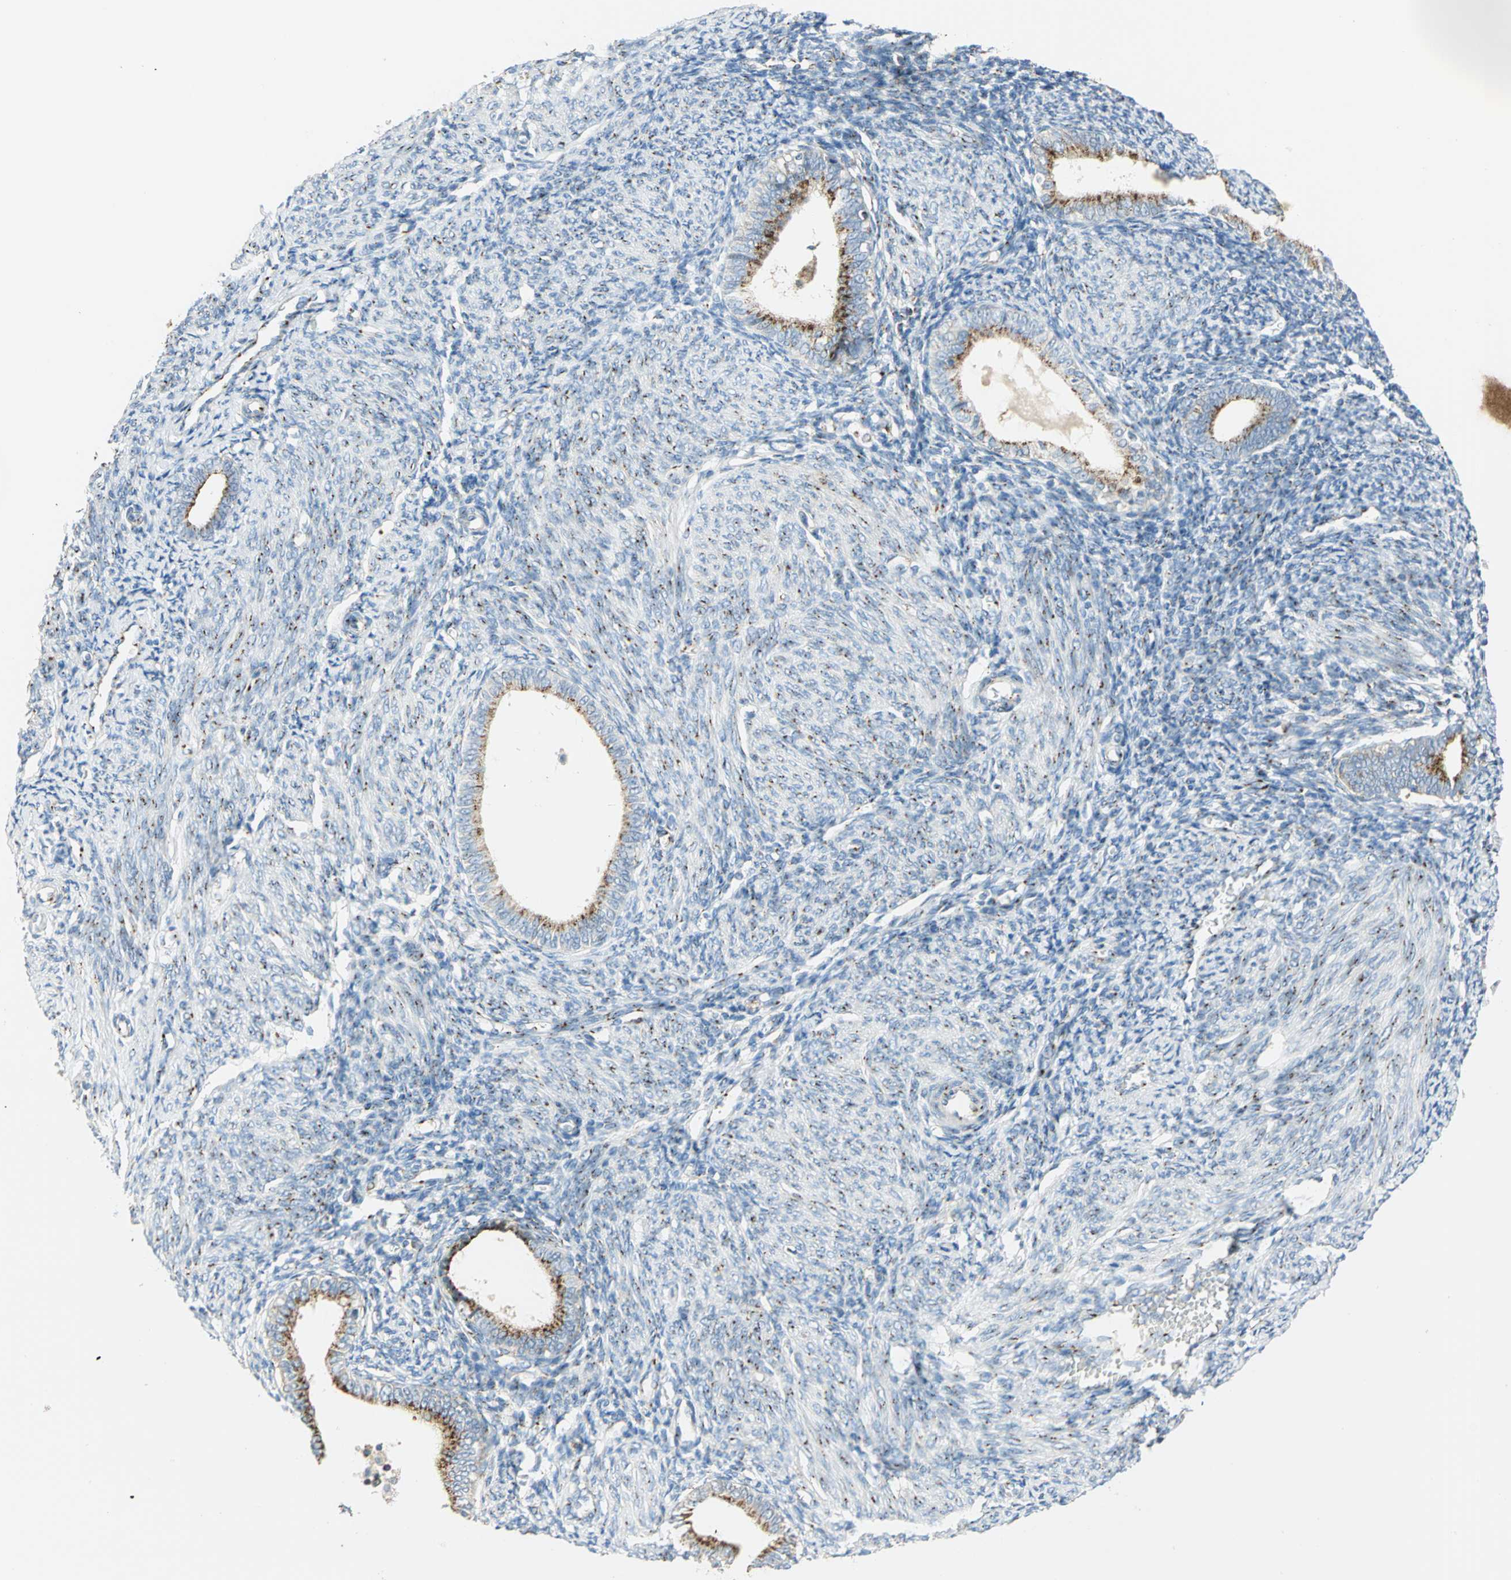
{"staining": {"intensity": "strong", "quantity": "25%-75%", "location": "cytoplasmic/membranous"}, "tissue": "endometrium", "cell_type": "Cells in endometrial stroma", "image_type": "normal", "snomed": [{"axis": "morphology", "description": "Normal tissue, NOS"}, {"axis": "topography", "description": "Endometrium"}], "caption": "This histopathology image reveals immunohistochemistry (IHC) staining of unremarkable endometrium, with high strong cytoplasmic/membranous staining in approximately 25%-75% of cells in endometrial stroma.", "gene": "GPR3", "patient": {"sex": "female", "age": 57}}